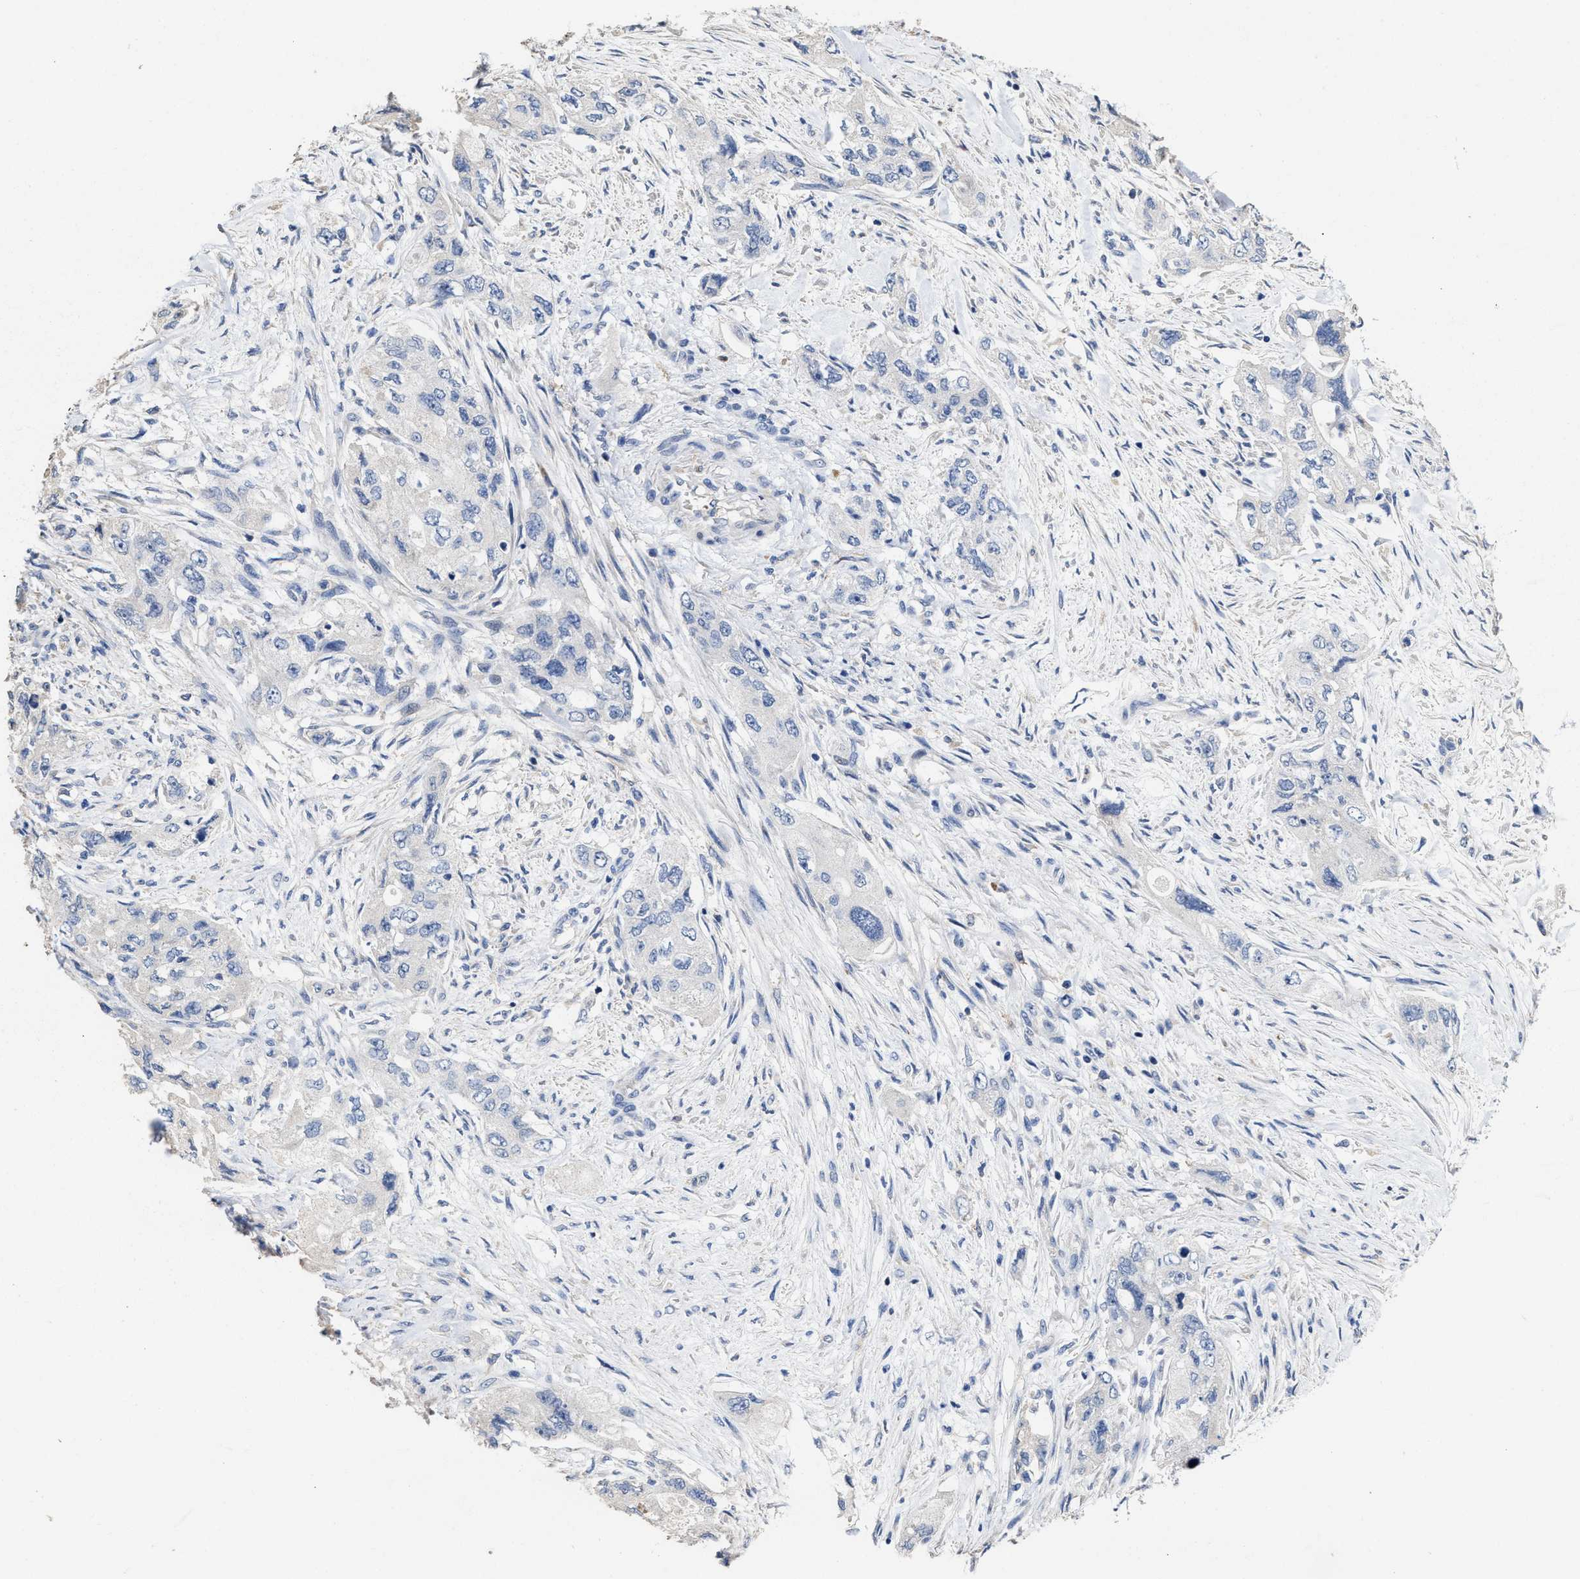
{"staining": {"intensity": "negative", "quantity": "none", "location": "none"}, "tissue": "pancreatic cancer", "cell_type": "Tumor cells", "image_type": "cancer", "snomed": [{"axis": "morphology", "description": "Adenocarcinoma, NOS"}, {"axis": "topography", "description": "Pancreas"}], "caption": "Immunohistochemistry (IHC) of human pancreatic adenocarcinoma exhibits no expression in tumor cells. Nuclei are stained in blue.", "gene": "ZFAT", "patient": {"sex": "female", "age": 73}}